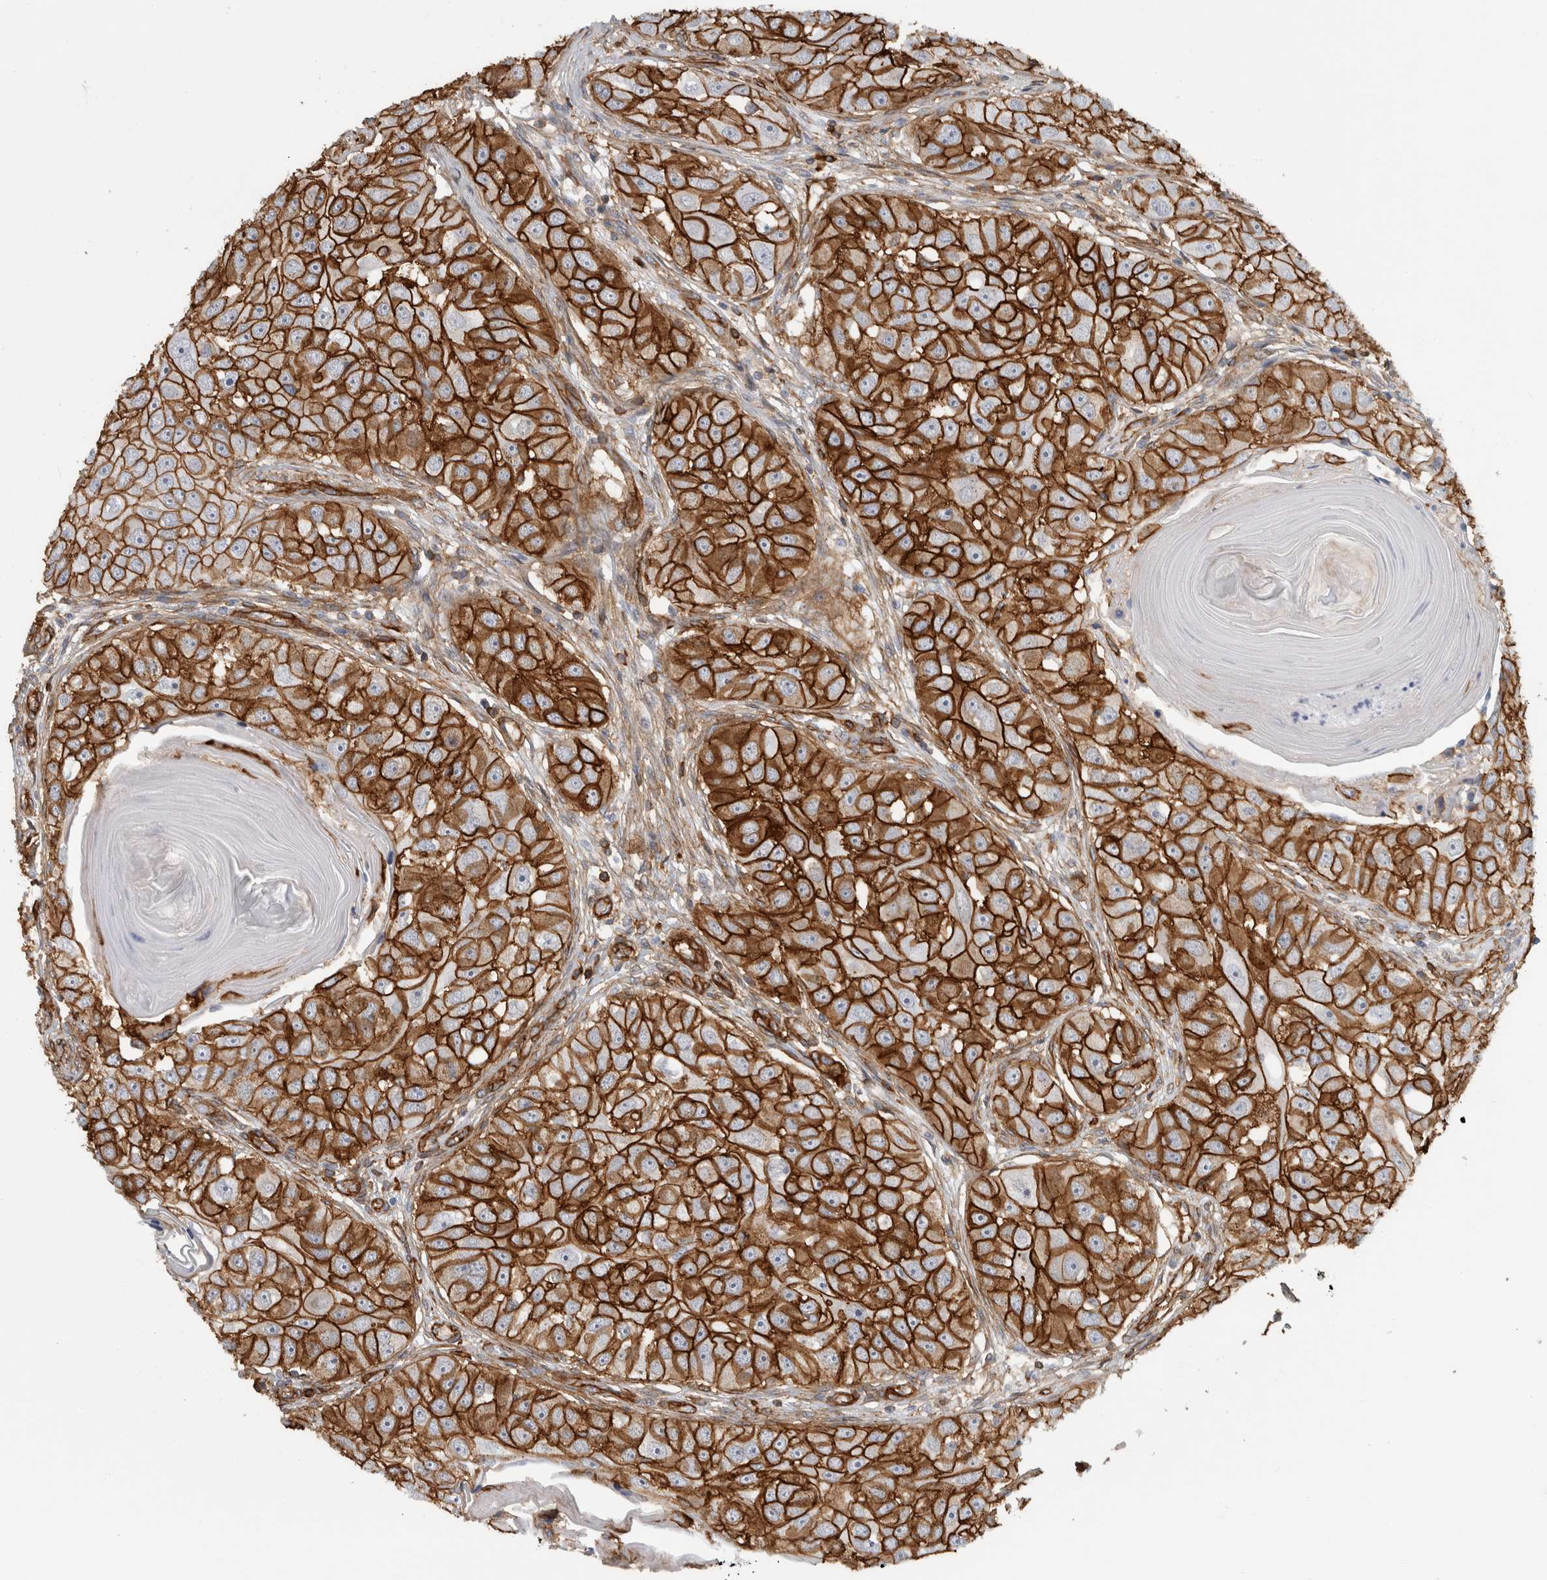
{"staining": {"intensity": "strong", "quantity": ">75%", "location": "cytoplasmic/membranous"}, "tissue": "head and neck cancer", "cell_type": "Tumor cells", "image_type": "cancer", "snomed": [{"axis": "morphology", "description": "Normal tissue, NOS"}, {"axis": "morphology", "description": "Squamous cell carcinoma, NOS"}, {"axis": "topography", "description": "Skeletal muscle"}, {"axis": "topography", "description": "Head-Neck"}], "caption": "Immunohistochemistry (DAB (3,3'-diaminobenzidine)) staining of head and neck cancer exhibits strong cytoplasmic/membranous protein expression in about >75% of tumor cells. (IHC, brightfield microscopy, high magnification).", "gene": "AHNAK", "patient": {"sex": "male", "age": 51}}